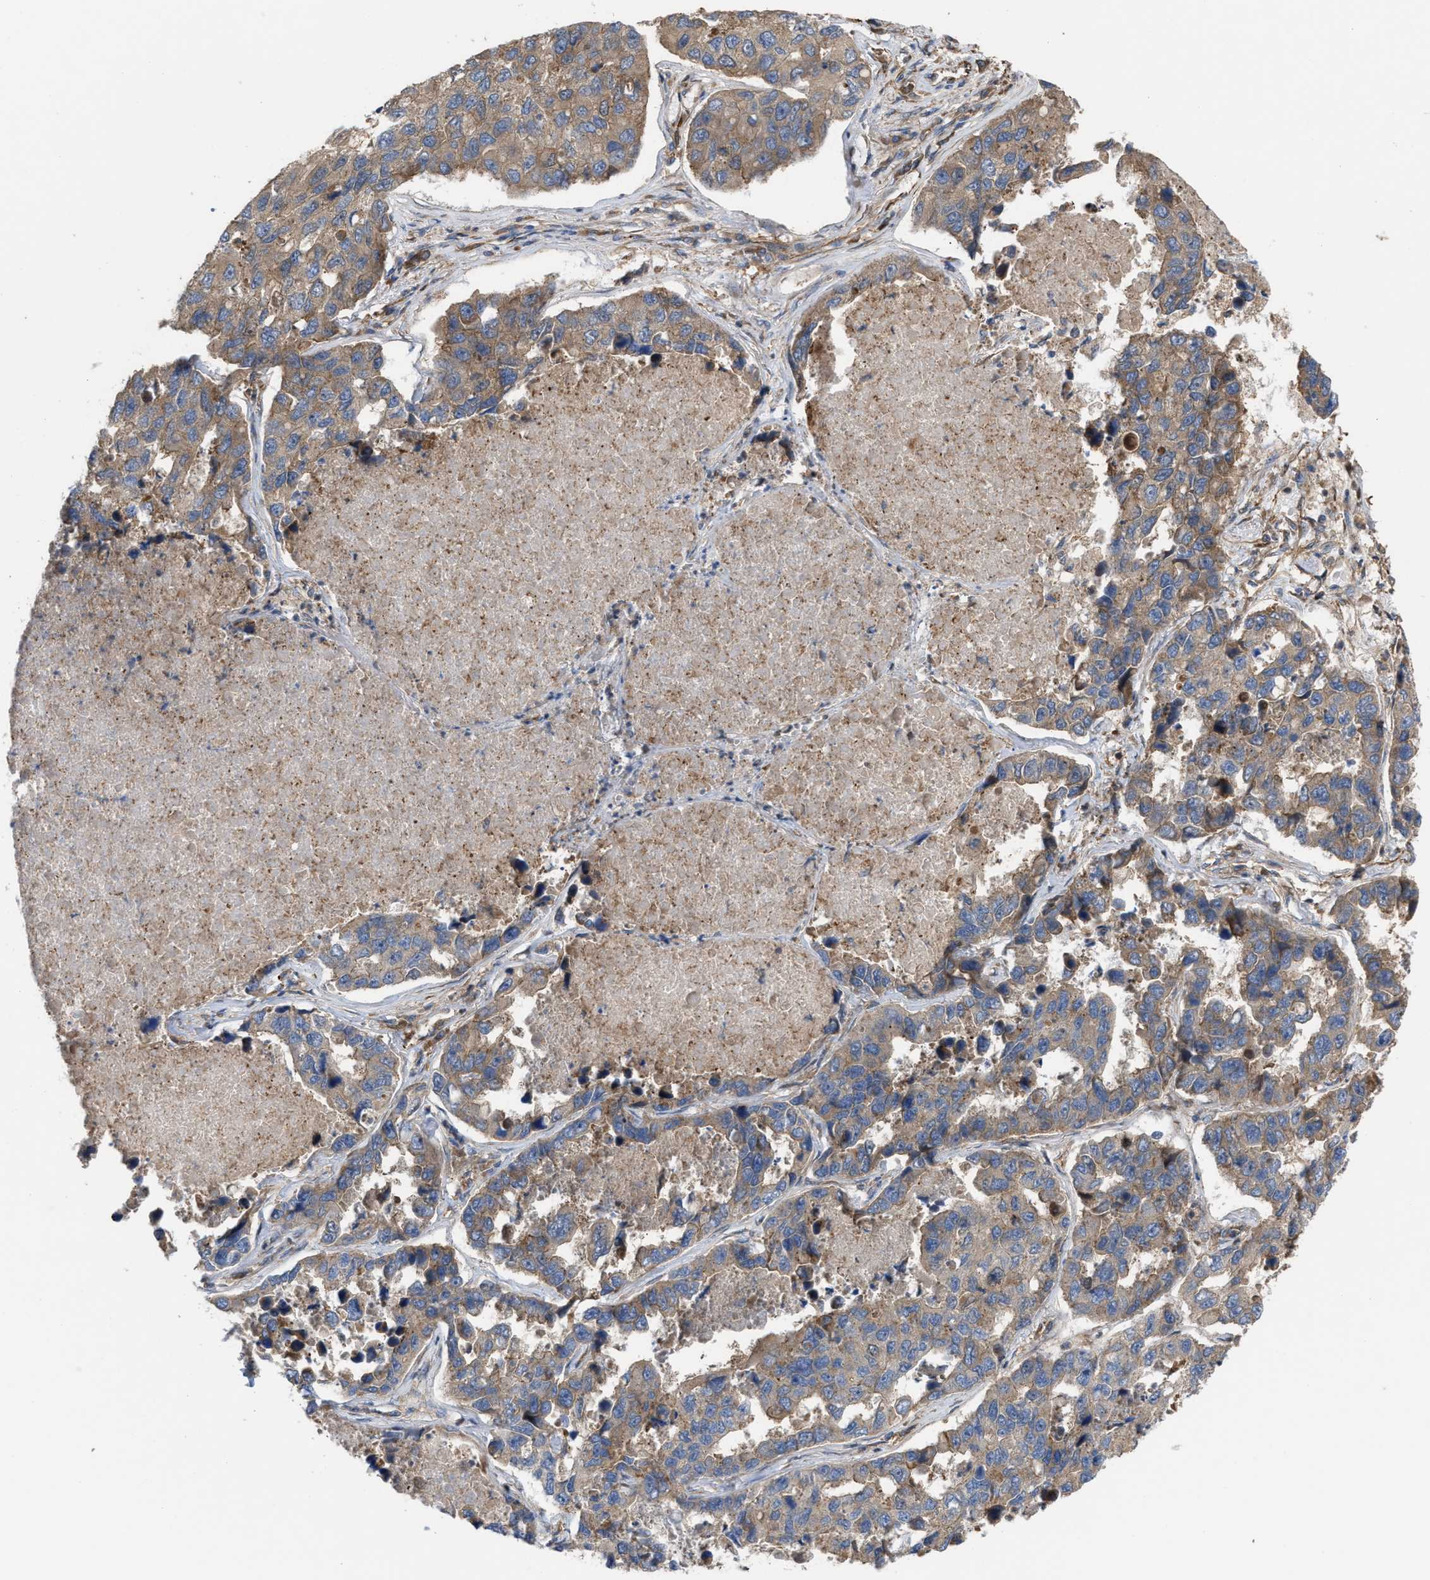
{"staining": {"intensity": "weak", "quantity": ">75%", "location": "cytoplasmic/membranous"}, "tissue": "lung cancer", "cell_type": "Tumor cells", "image_type": "cancer", "snomed": [{"axis": "morphology", "description": "Adenocarcinoma, NOS"}, {"axis": "topography", "description": "Lung"}], "caption": "Immunohistochemistry (IHC) (DAB) staining of adenocarcinoma (lung) exhibits weak cytoplasmic/membranous protein expression in approximately >75% of tumor cells.", "gene": "EPS15L1", "patient": {"sex": "male", "age": 64}}